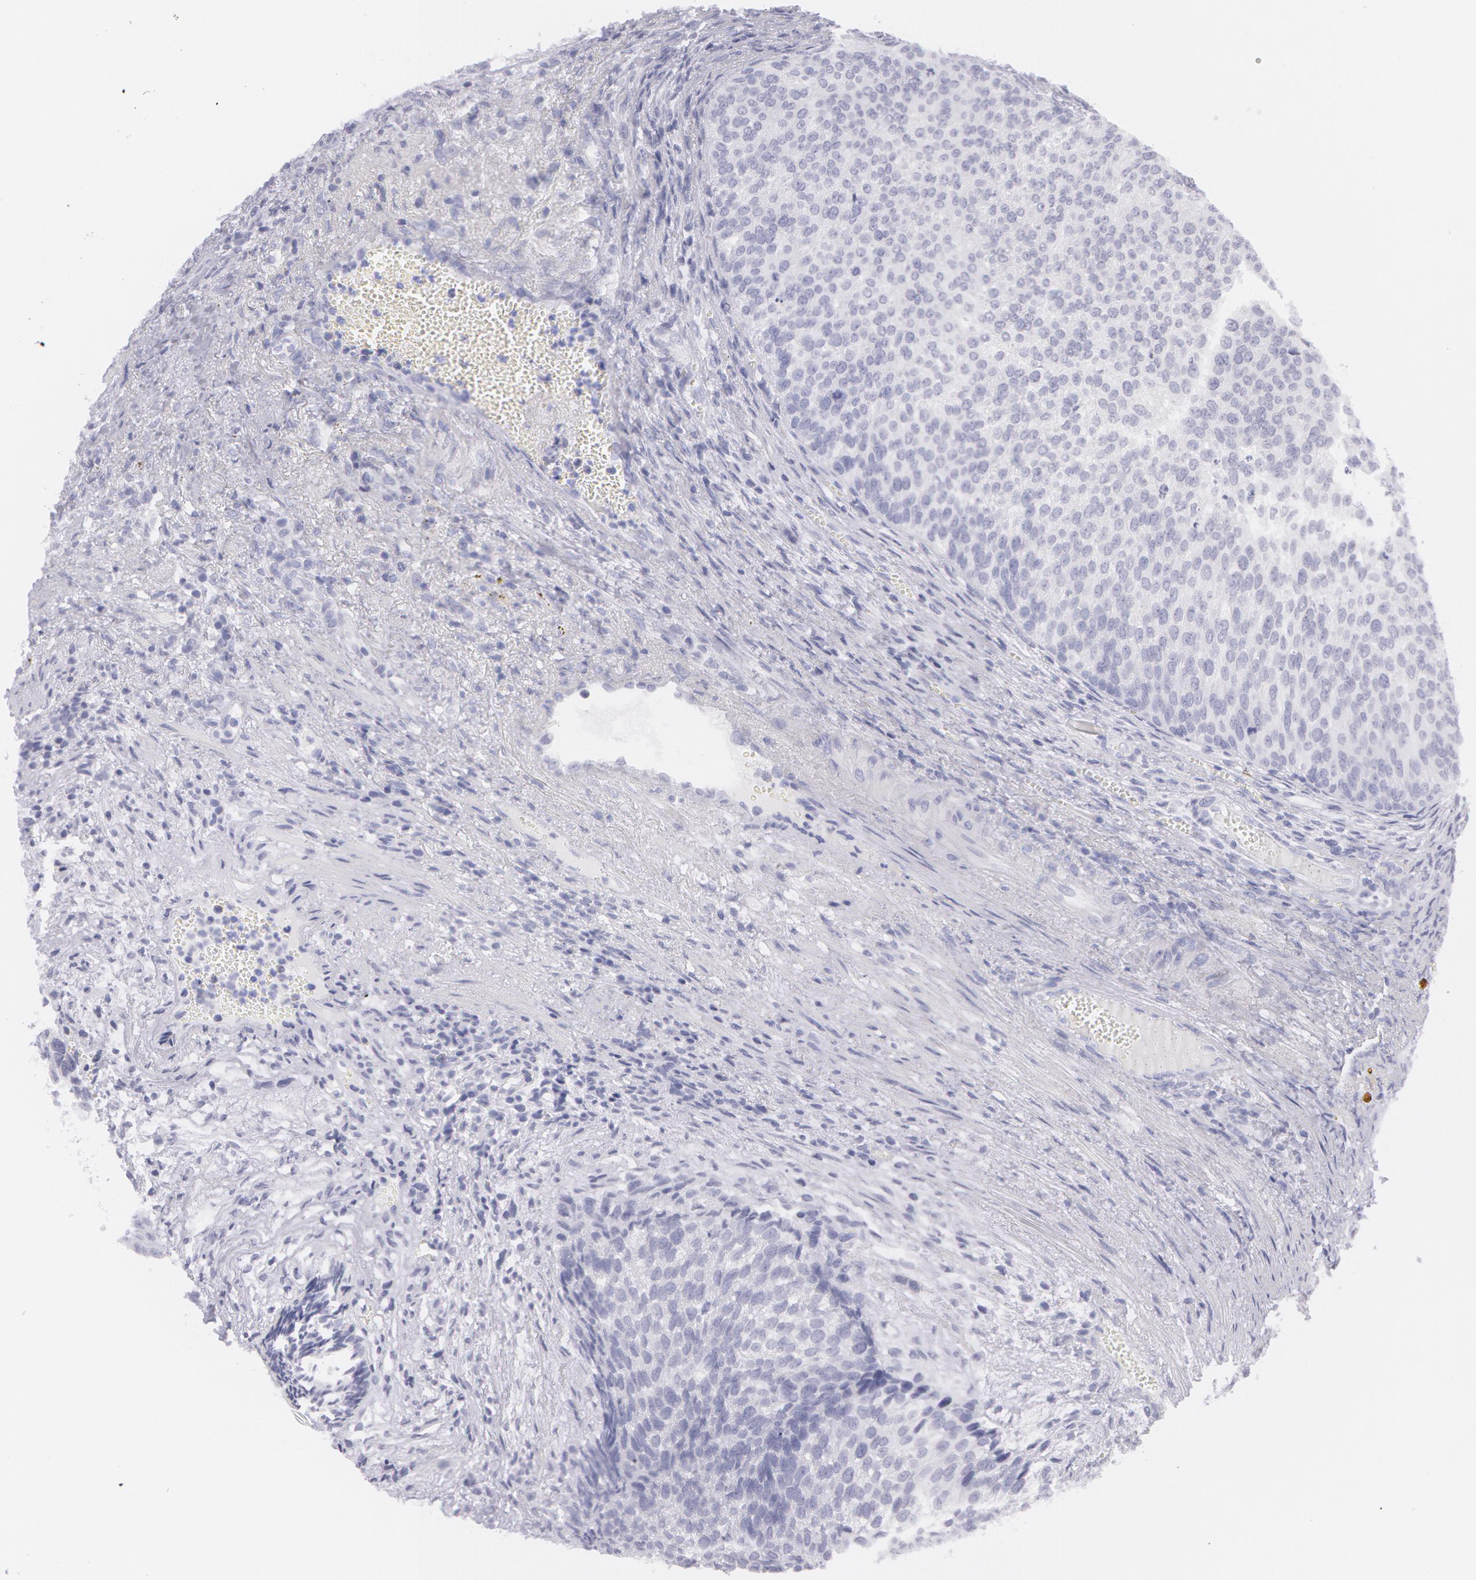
{"staining": {"intensity": "negative", "quantity": "none", "location": "none"}, "tissue": "urothelial cancer", "cell_type": "Tumor cells", "image_type": "cancer", "snomed": [{"axis": "morphology", "description": "Urothelial carcinoma, Low grade"}, {"axis": "topography", "description": "Urinary bladder"}], "caption": "This is a photomicrograph of IHC staining of urothelial carcinoma (low-grade), which shows no staining in tumor cells. (DAB (3,3'-diaminobenzidine) immunohistochemistry with hematoxylin counter stain).", "gene": "AMACR", "patient": {"sex": "male", "age": 84}}